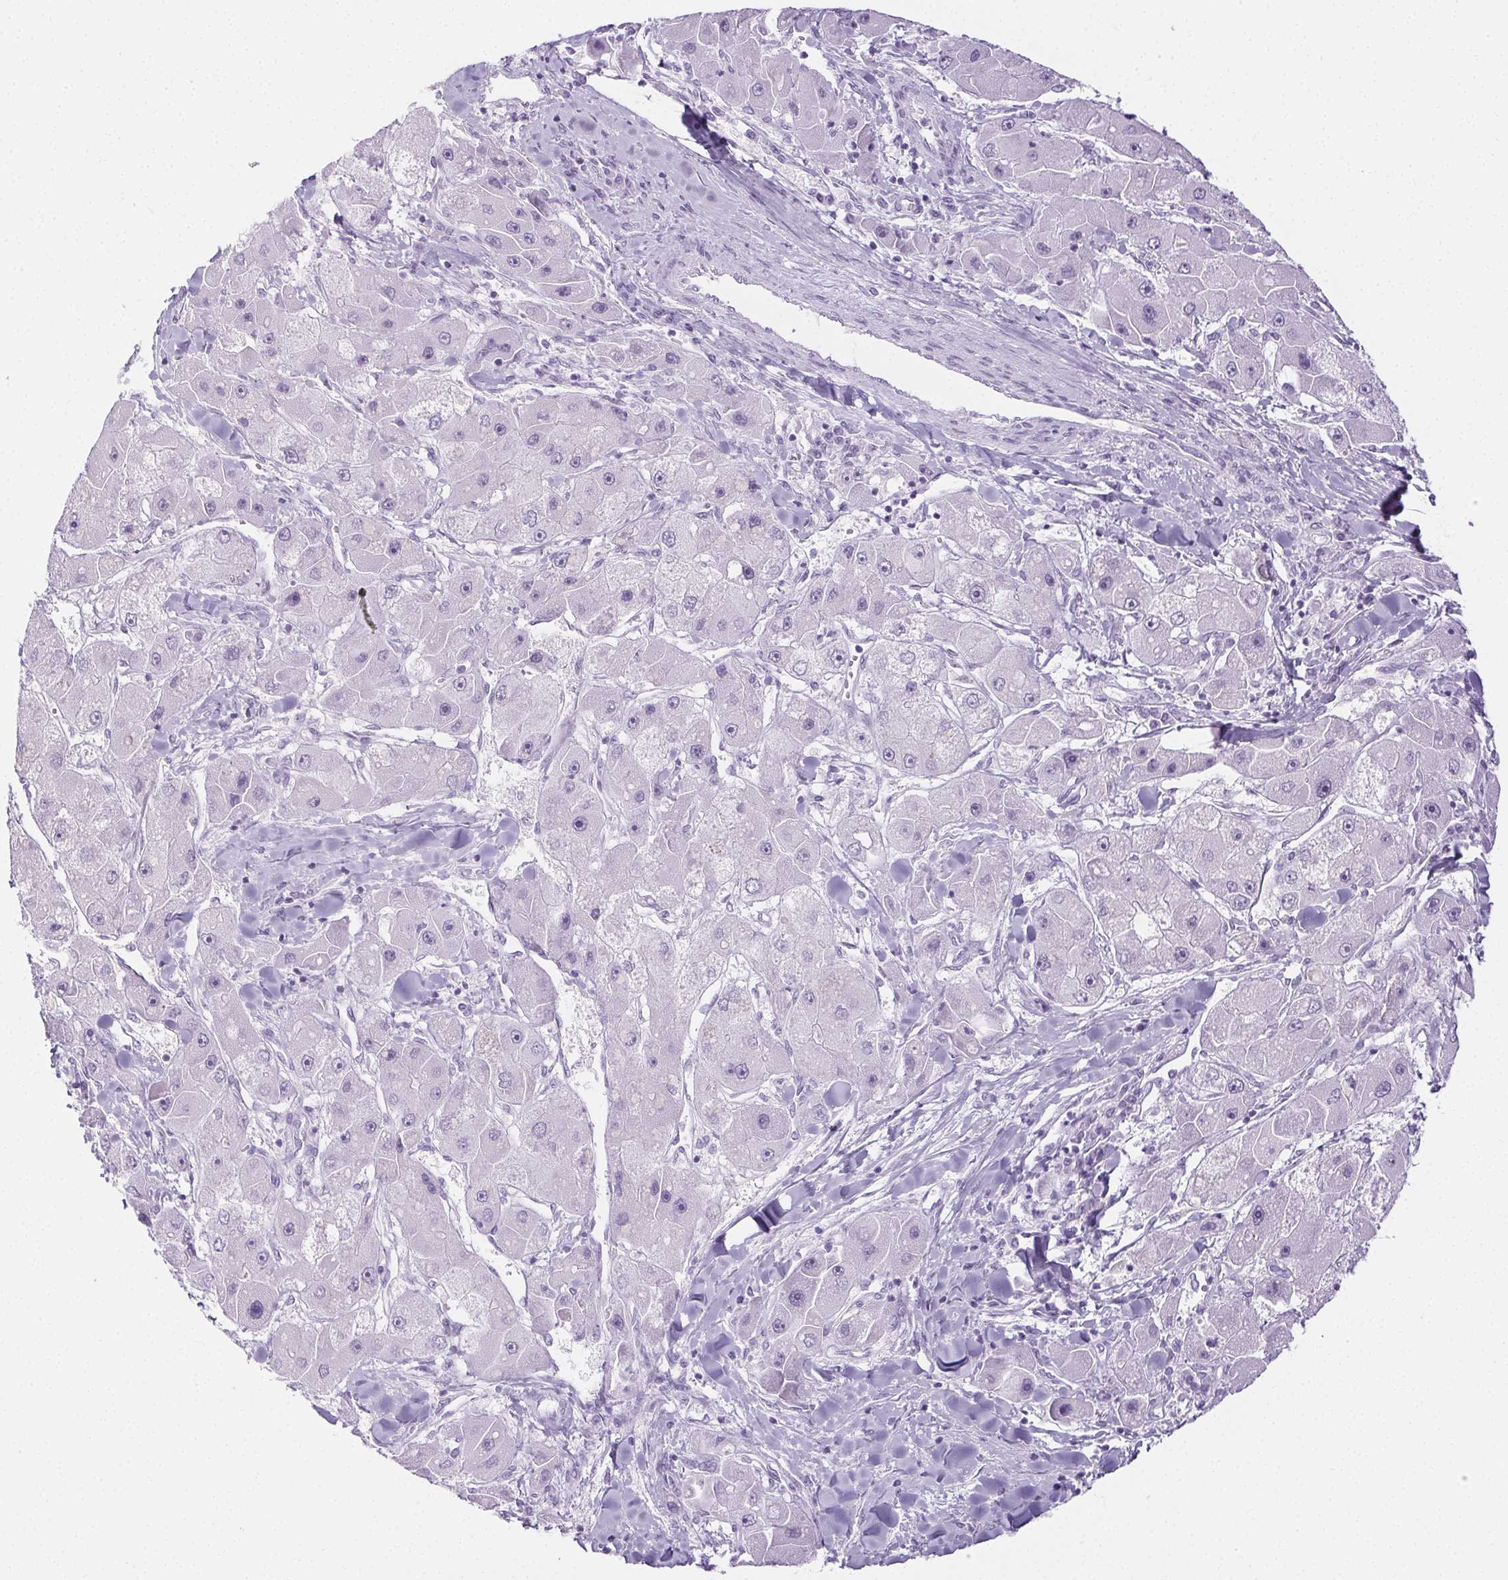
{"staining": {"intensity": "negative", "quantity": "none", "location": "none"}, "tissue": "liver cancer", "cell_type": "Tumor cells", "image_type": "cancer", "snomed": [{"axis": "morphology", "description": "Carcinoma, Hepatocellular, NOS"}, {"axis": "topography", "description": "Liver"}], "caption": "Immunohistochemical staining of human hepatocellular carcinoma (liver) displays no significant positivity in tumor cells.", "gene": "PI3", "patient": {"sex": "male", "age": 24}}